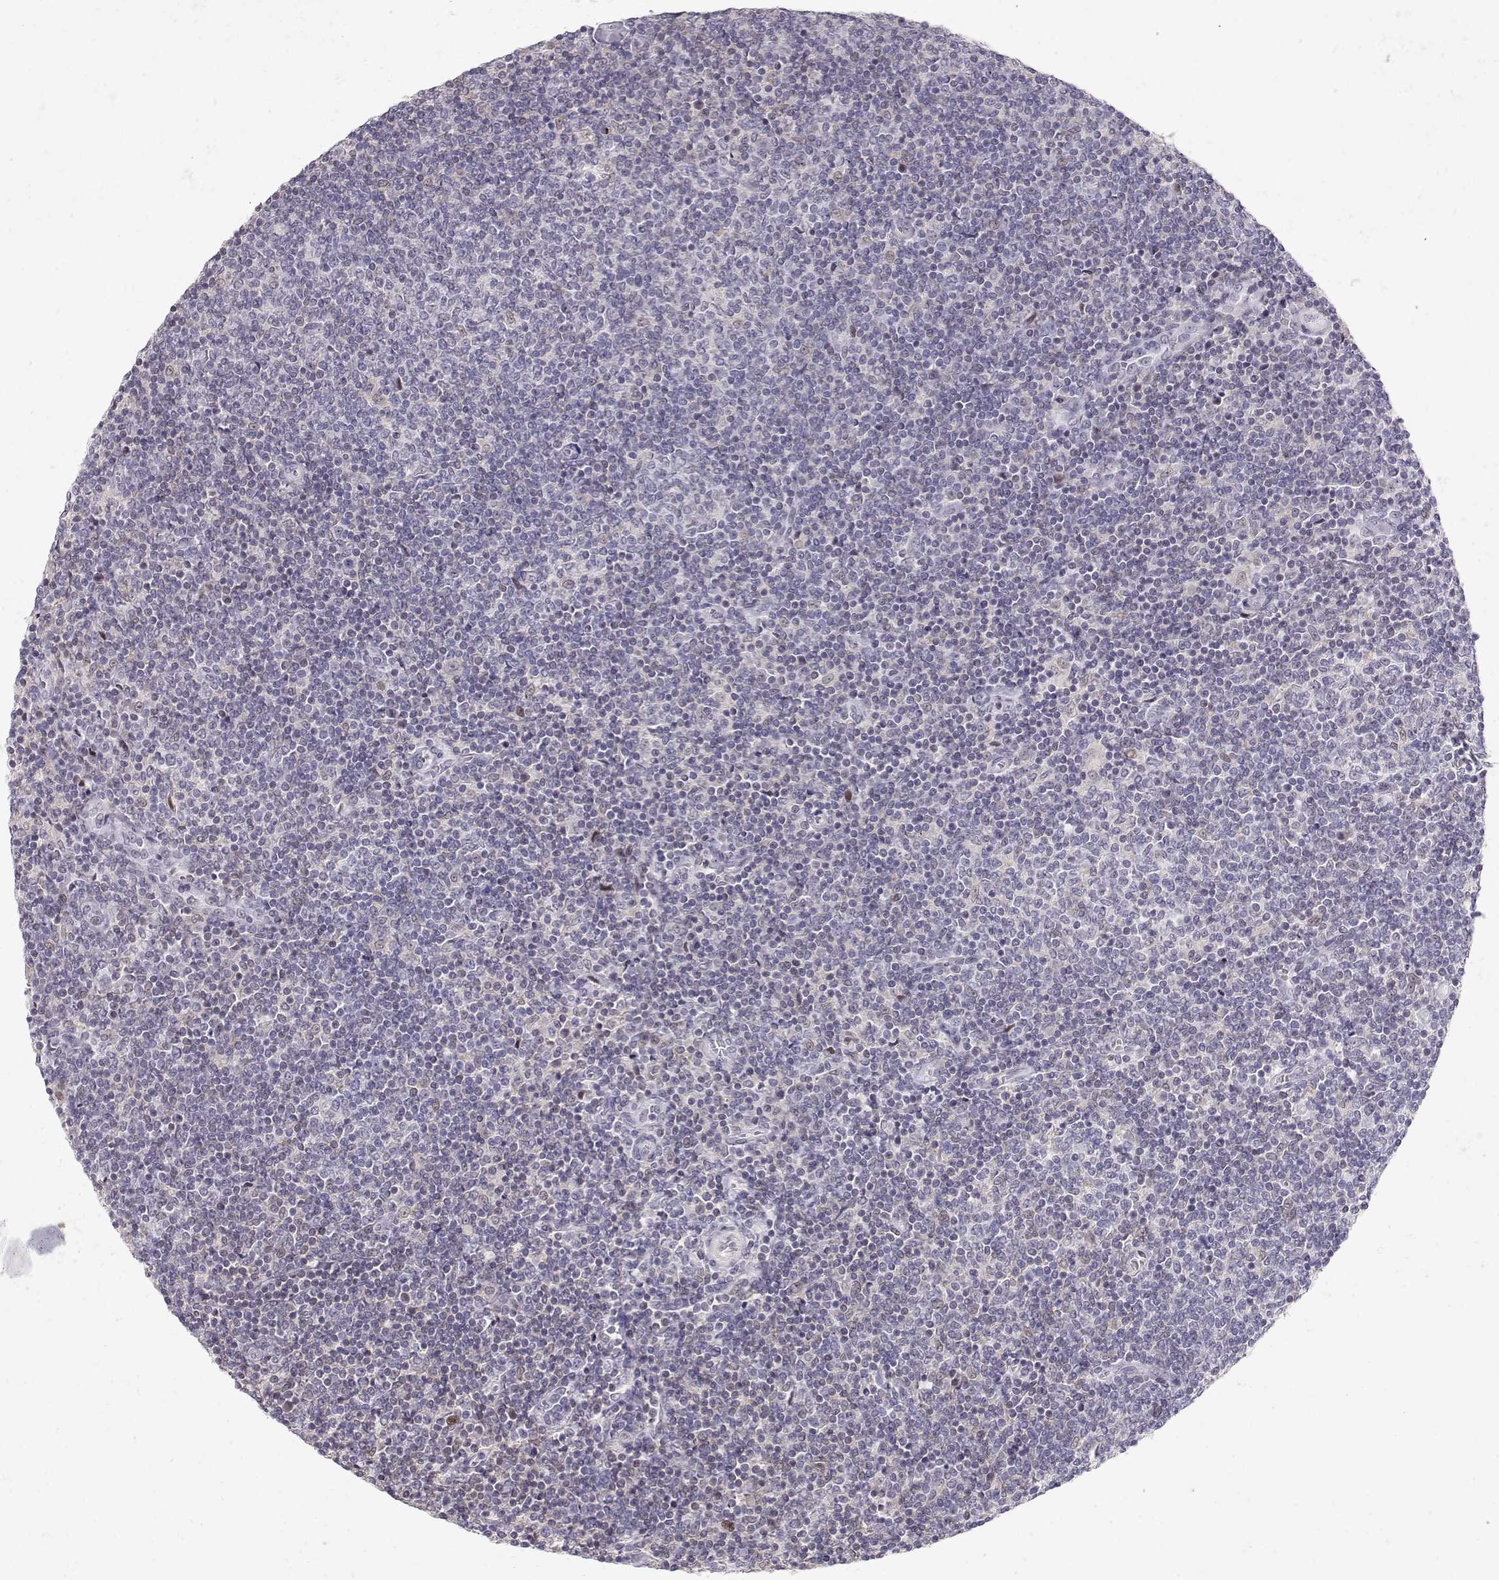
{"staining": {"intensity": "negative", "quantity": "none", "location": "none"}, "tissue": "lymphoma", "cell_type": "Tumor cells", "image_type": "cancer", "snomed": [{"axis": "morphology", "description": "Malignant lymphoma, non-Hodgkin's type, Low grade"}, {"axis": "topography", "description": "Lymph node"}], "caption": "Immunohistochemistry photomicrograph of neoplastic tissue: human lymphoma stained with DAB (3,3'-diaminobenzidine) reveals no significant protein positivity in tumor cells.", "gene": "TEPP", "patient": {"sex": "male", "age": 52}}